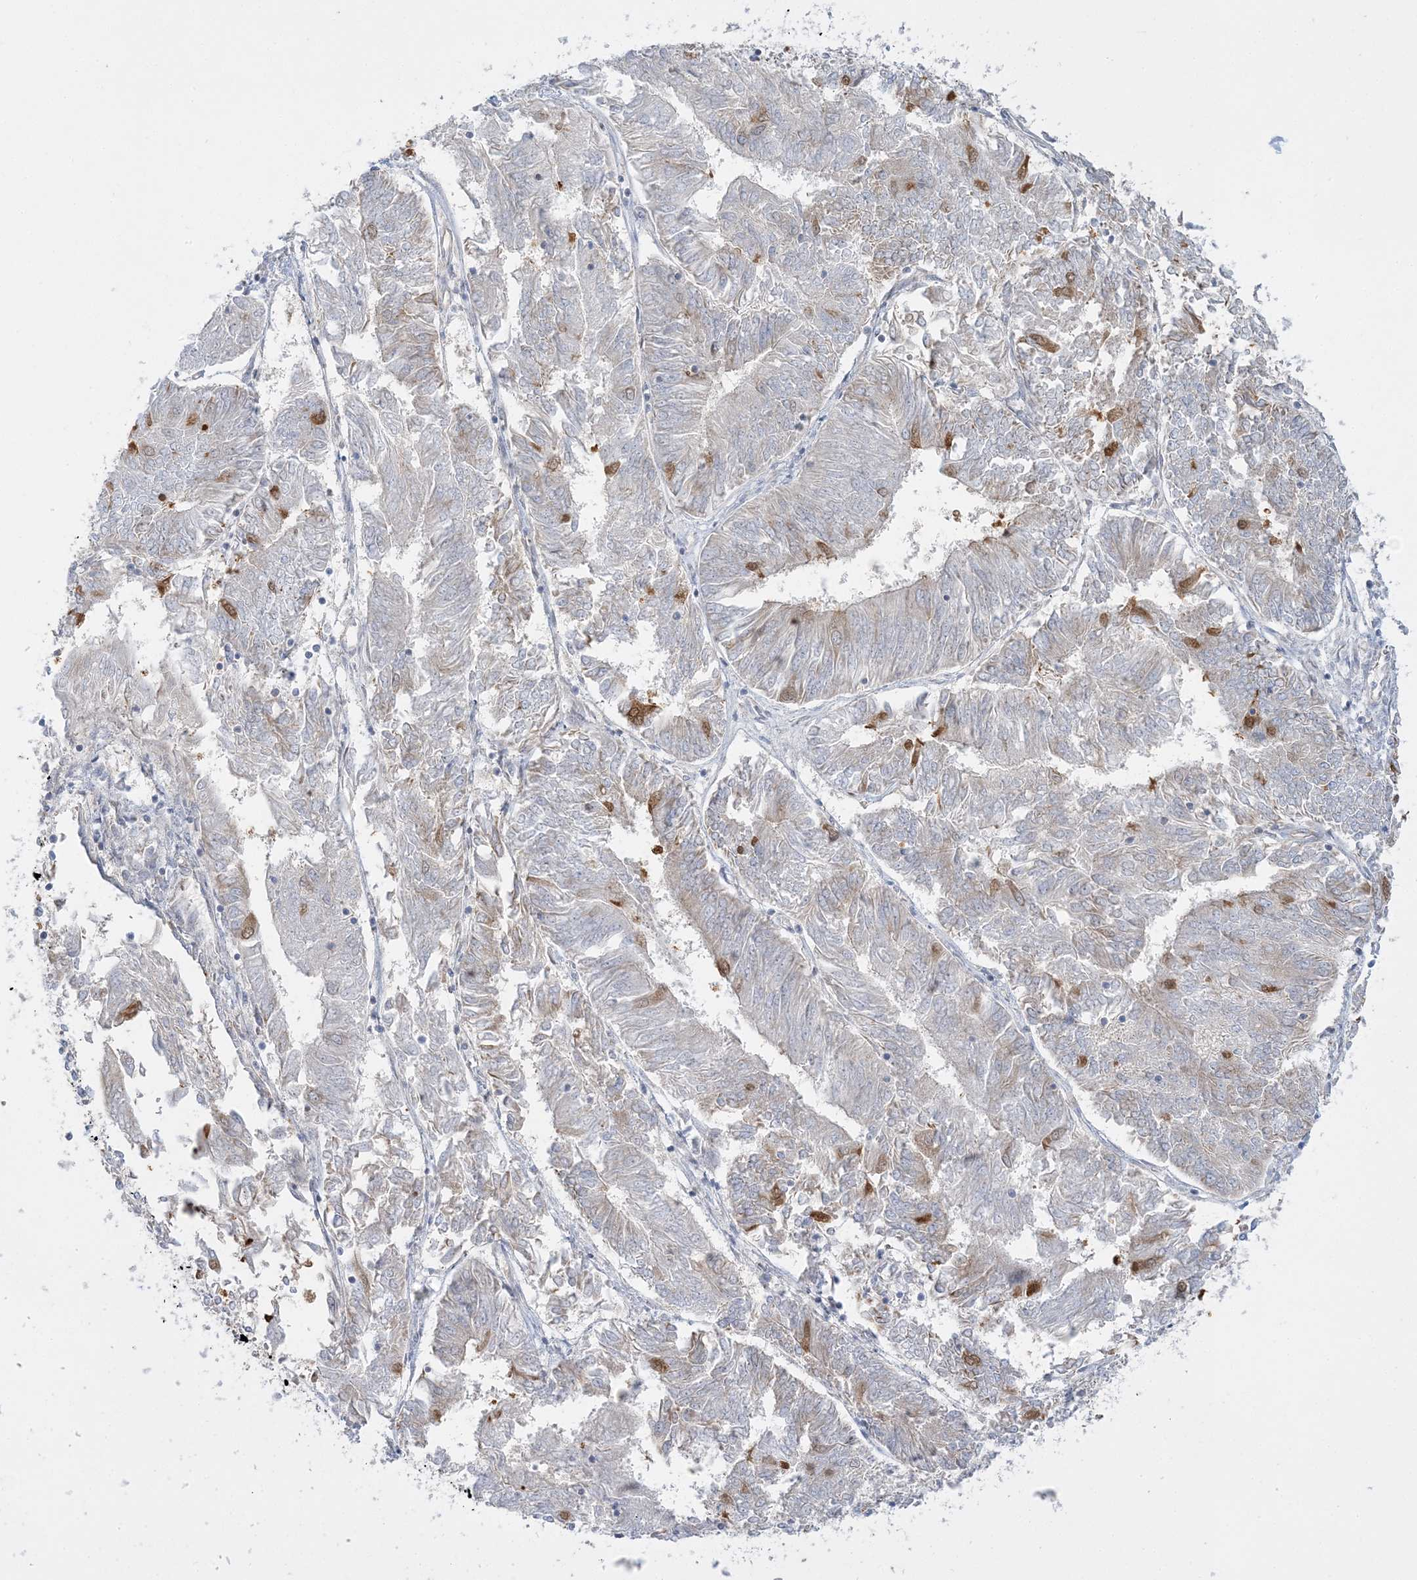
{"staining": {"intensity": "negative", "quantity": "none", "location": "none"}, "tissue": "endometrial cancer", "cell_type": "Tumor cells", "image_type": "cancer", "snomed": [{"axis": "morphology", "description": "Adenocarcinoma, NOS"}, {"axis": "topography", "description": "Endometrium"}], "caption": "The immunohistochemistry (IHC) image has no significant expression in tumor cells of endometrial cancer (adenocarcinoma) tissue.", "gene": "TBC1D14", "patient": {"sex": "female", "age": 58}}